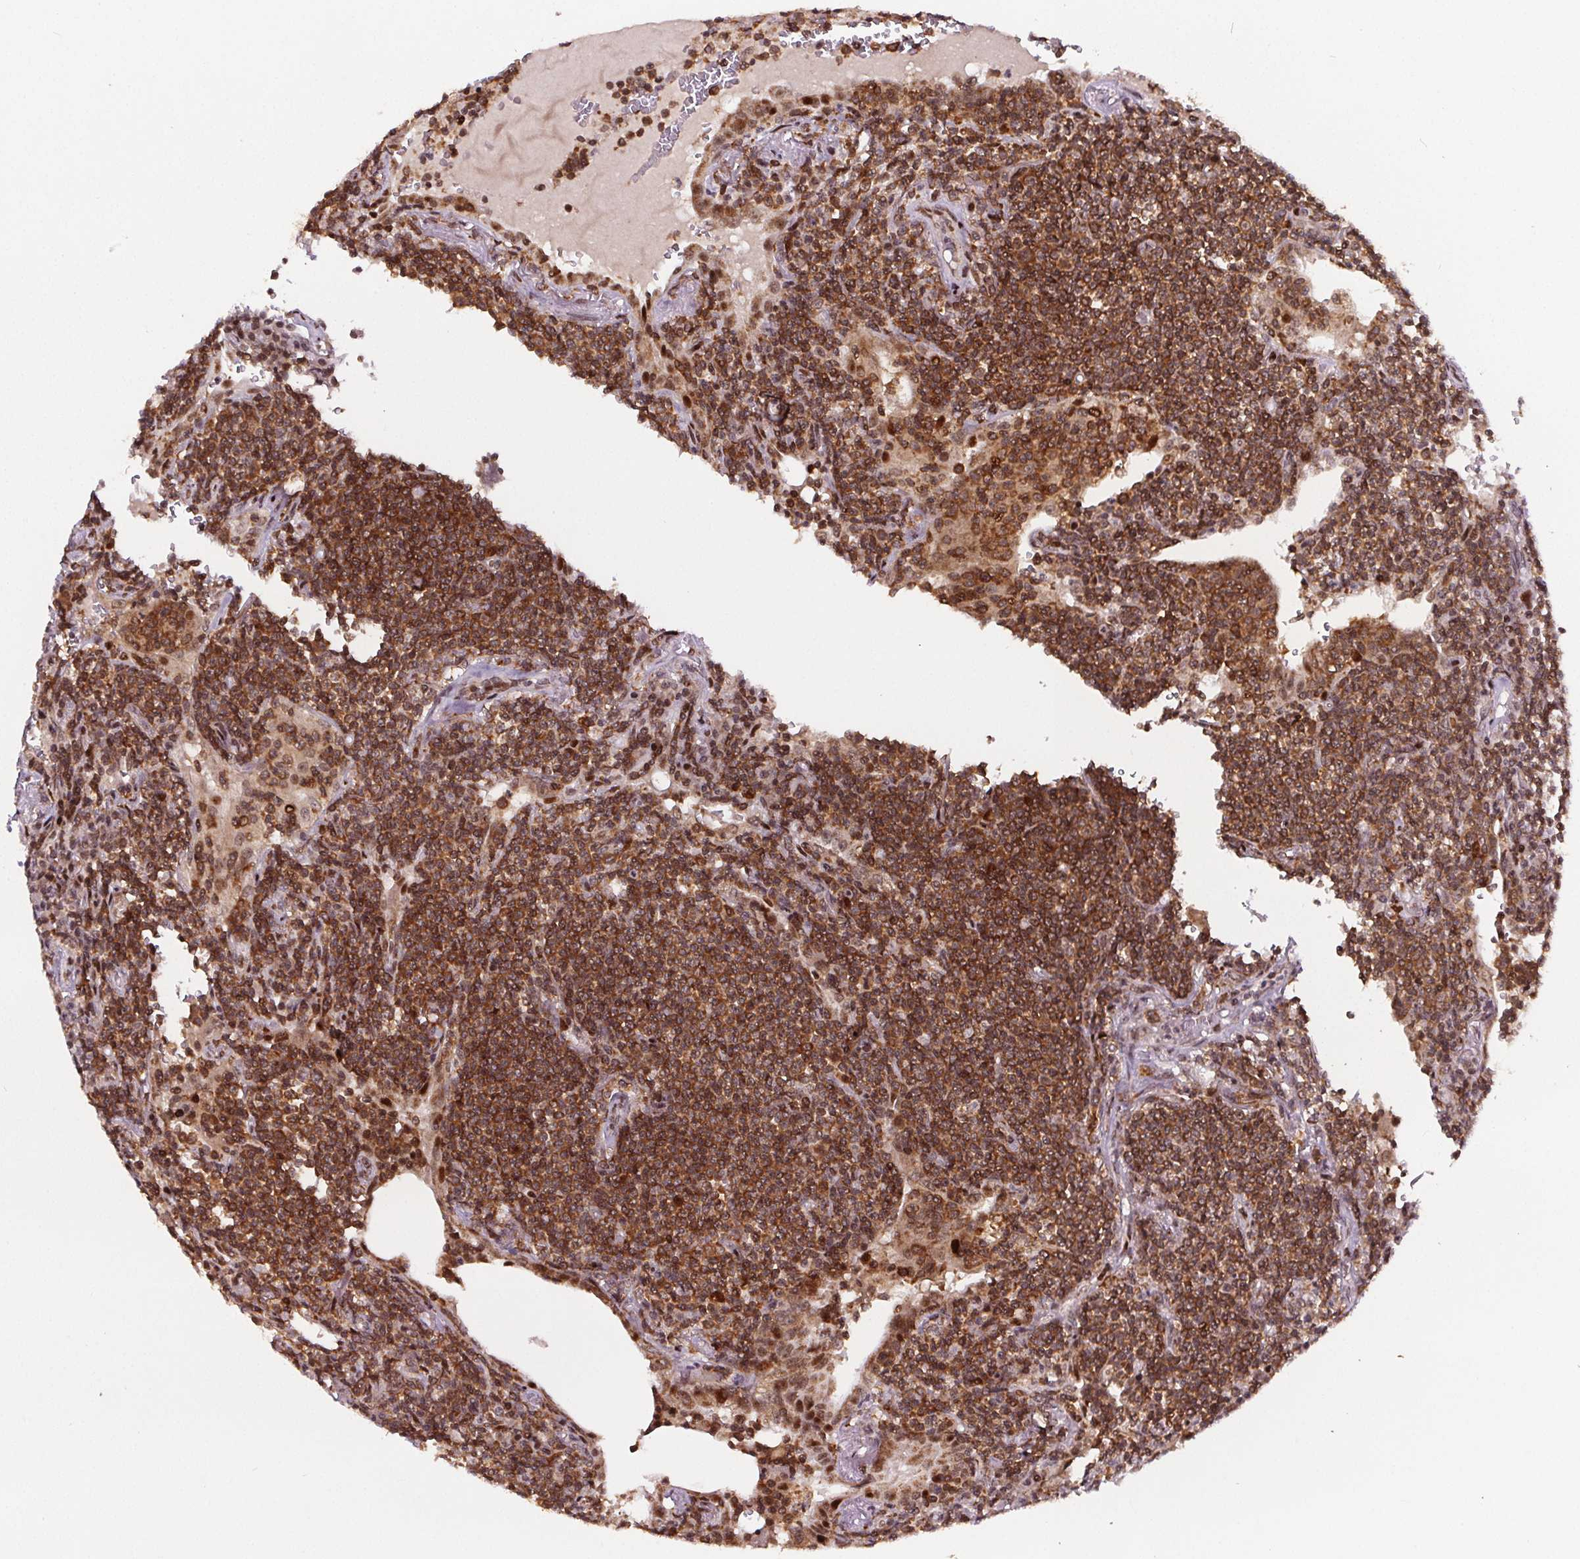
{"staining": {"intensity": "strong", "quantity": ">75%", "location": "cytoplasmic/membranous,nuclear"}, "tissue": "lymphoma", "cell_type": "Tumor cells", "image_type": "cancer", "snomed": [{"axis": "morphology", "description": "Malignant lymphoma, non-Hodgkin's type, Low grade"}, {"axis": "topography", "description": "Lung"}], "caption": "IHC of human low-grade malignant lymphoma, non-Hodgkin's type exhibits high levels of strong cytoplasmic/membranous and nuclear expression in approximately >75% of tumor cells. (DAB IHC, brown staining for protein, blue staining for nuclei).", "gene": "SNRNP35", "patient": {"sex": "female", "age": 71}}